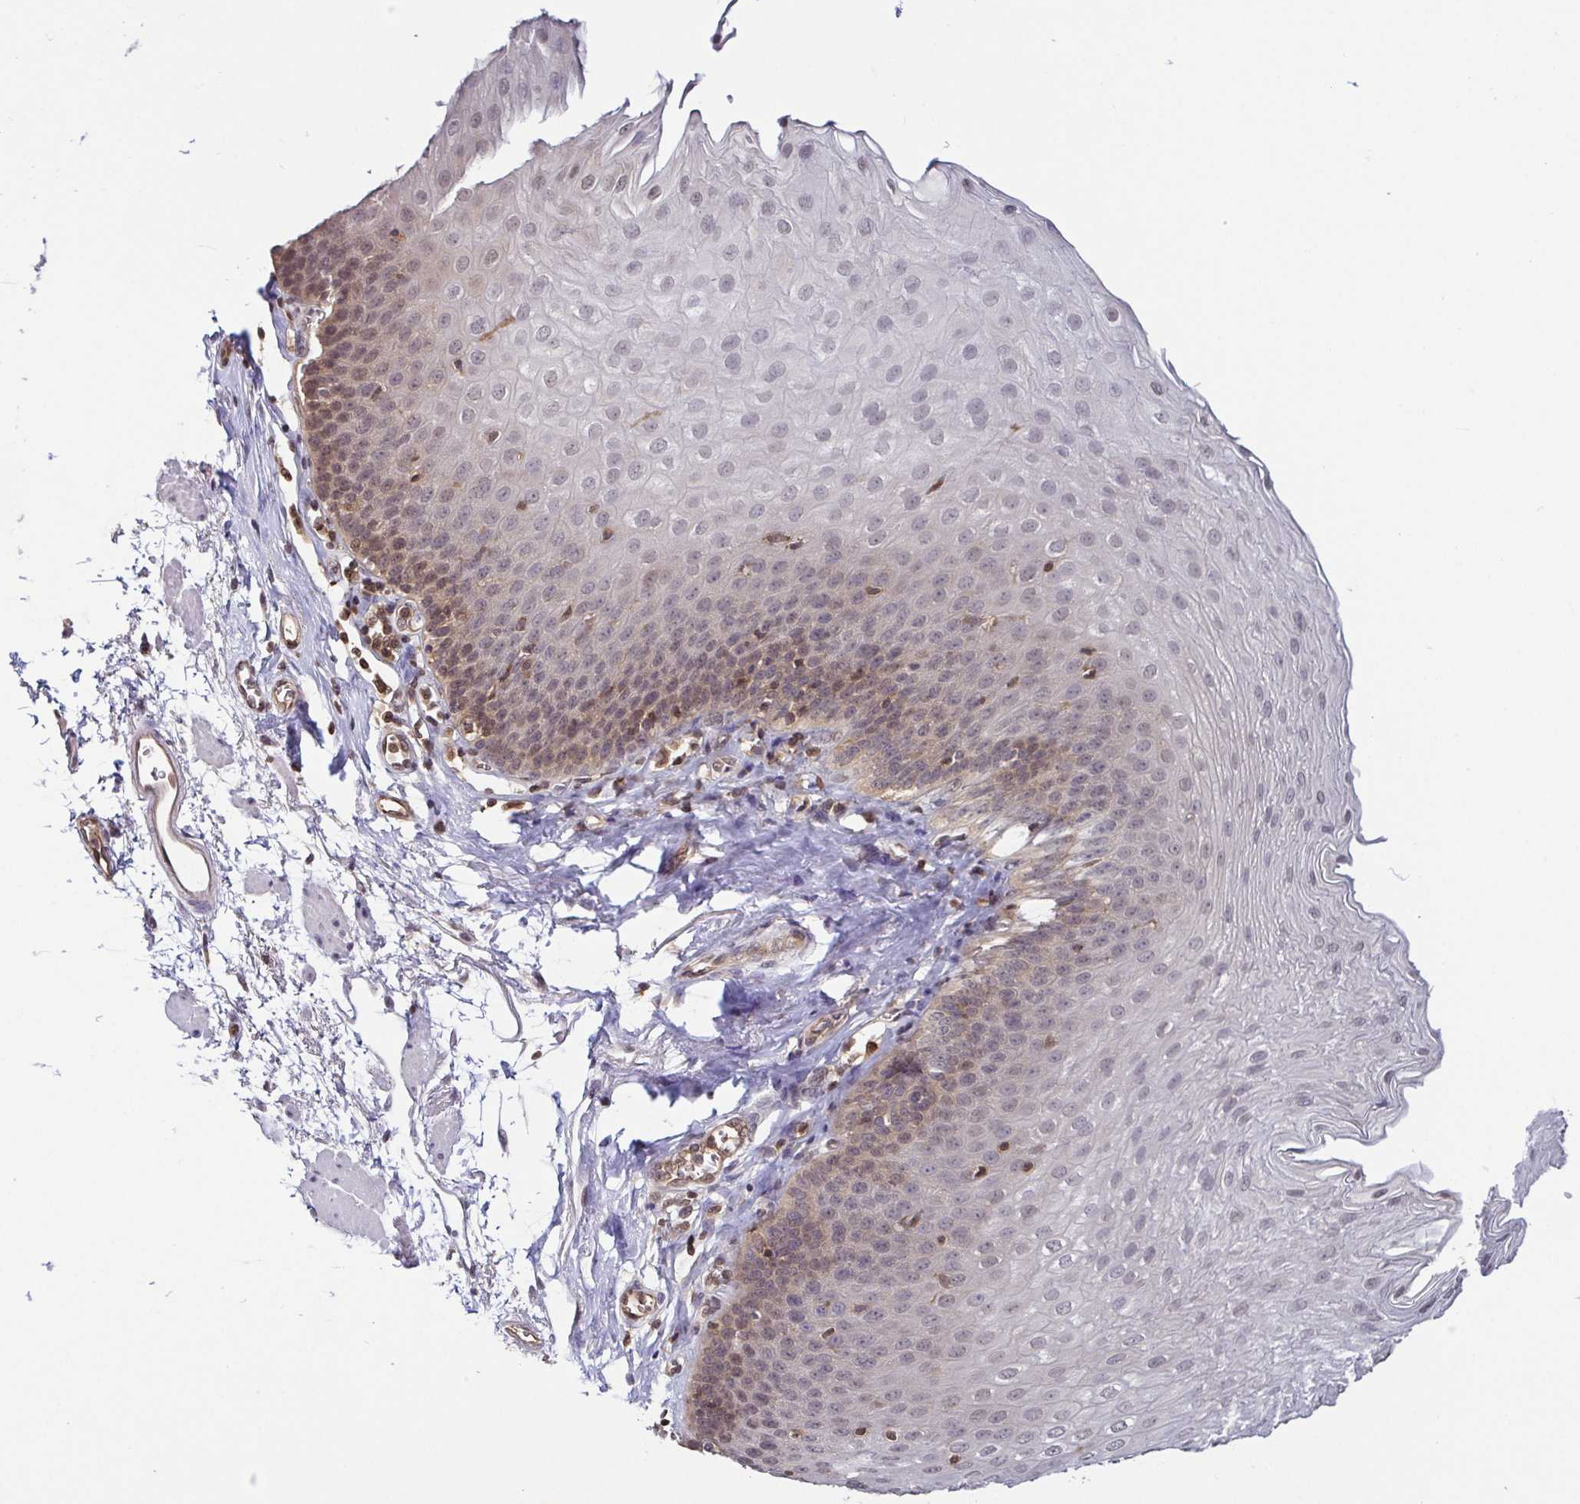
{"staining": {"intensity": "moderate", "quantity": "25%-75%", "location": "cytoplasmic/membranous,nuclear"}, "tissue": "esophagus", "cell_type": "Squamous epithelial cells", "image_type": "normal", "snomed": [{"axis": "morphology", "description": "Normal tissue, NOS"}, {"axis": "topography", "description": "Esophagus"}], "caption": "Immunohistochemical staining of benign human esophagus displays moderate cytoplasmic/membranous,nuclear protein expression in approximately 25%-75% of squamous epithelial cells. (DAB (3,3'-diaminobenzidine) IHC with brightfield microscopy, high magnification).", "gene": "PSMB9", "patient": {"sex": "female", "age": 81}}